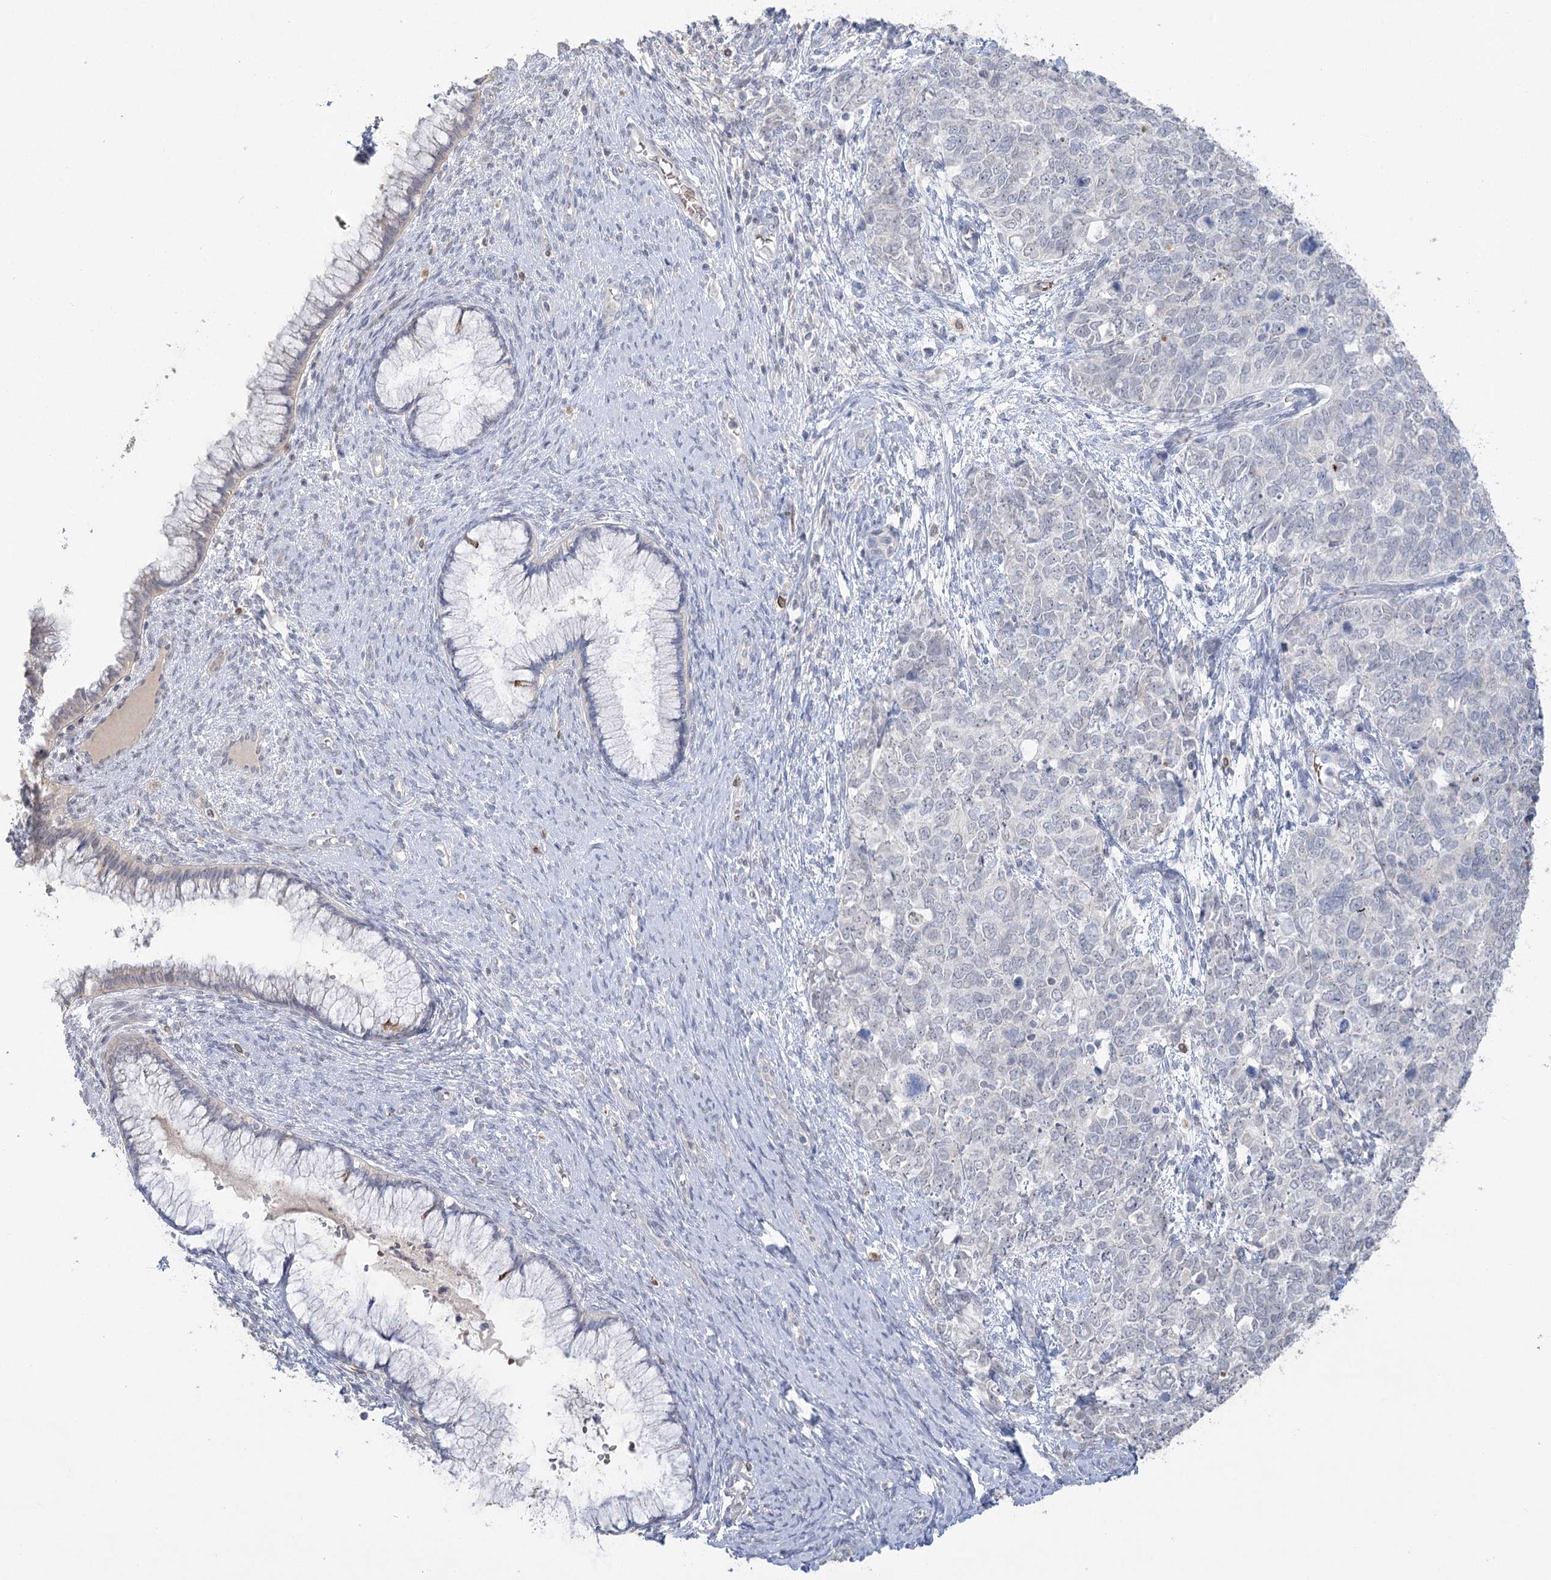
{"staining": {"intensity": "negative", "quantity": "none", "location": "none"}, "tissue": "cervical cancer", "cell_type": "Tumor cells", "image_type": "cancer", "snomed": [{"axis": "morphology", "description": "Squamous cell carcinoma, NOS"}, {"axis": "topography", "description": "Cervix"}], "caption": "IHC image of human cervical cancer (squamous cell carcinoma) stained for a protein (brown), which exhibits no positivity in tumor cells. Brightfield microscopy of immunohistochemistry stained with DAB (3,3'-diaminobenzidine) (brown) and hematoxylin (blue), captured at high magnification.", "gene": "TRAF3IP1", "patient": {"sex": "female", "age": 63}}